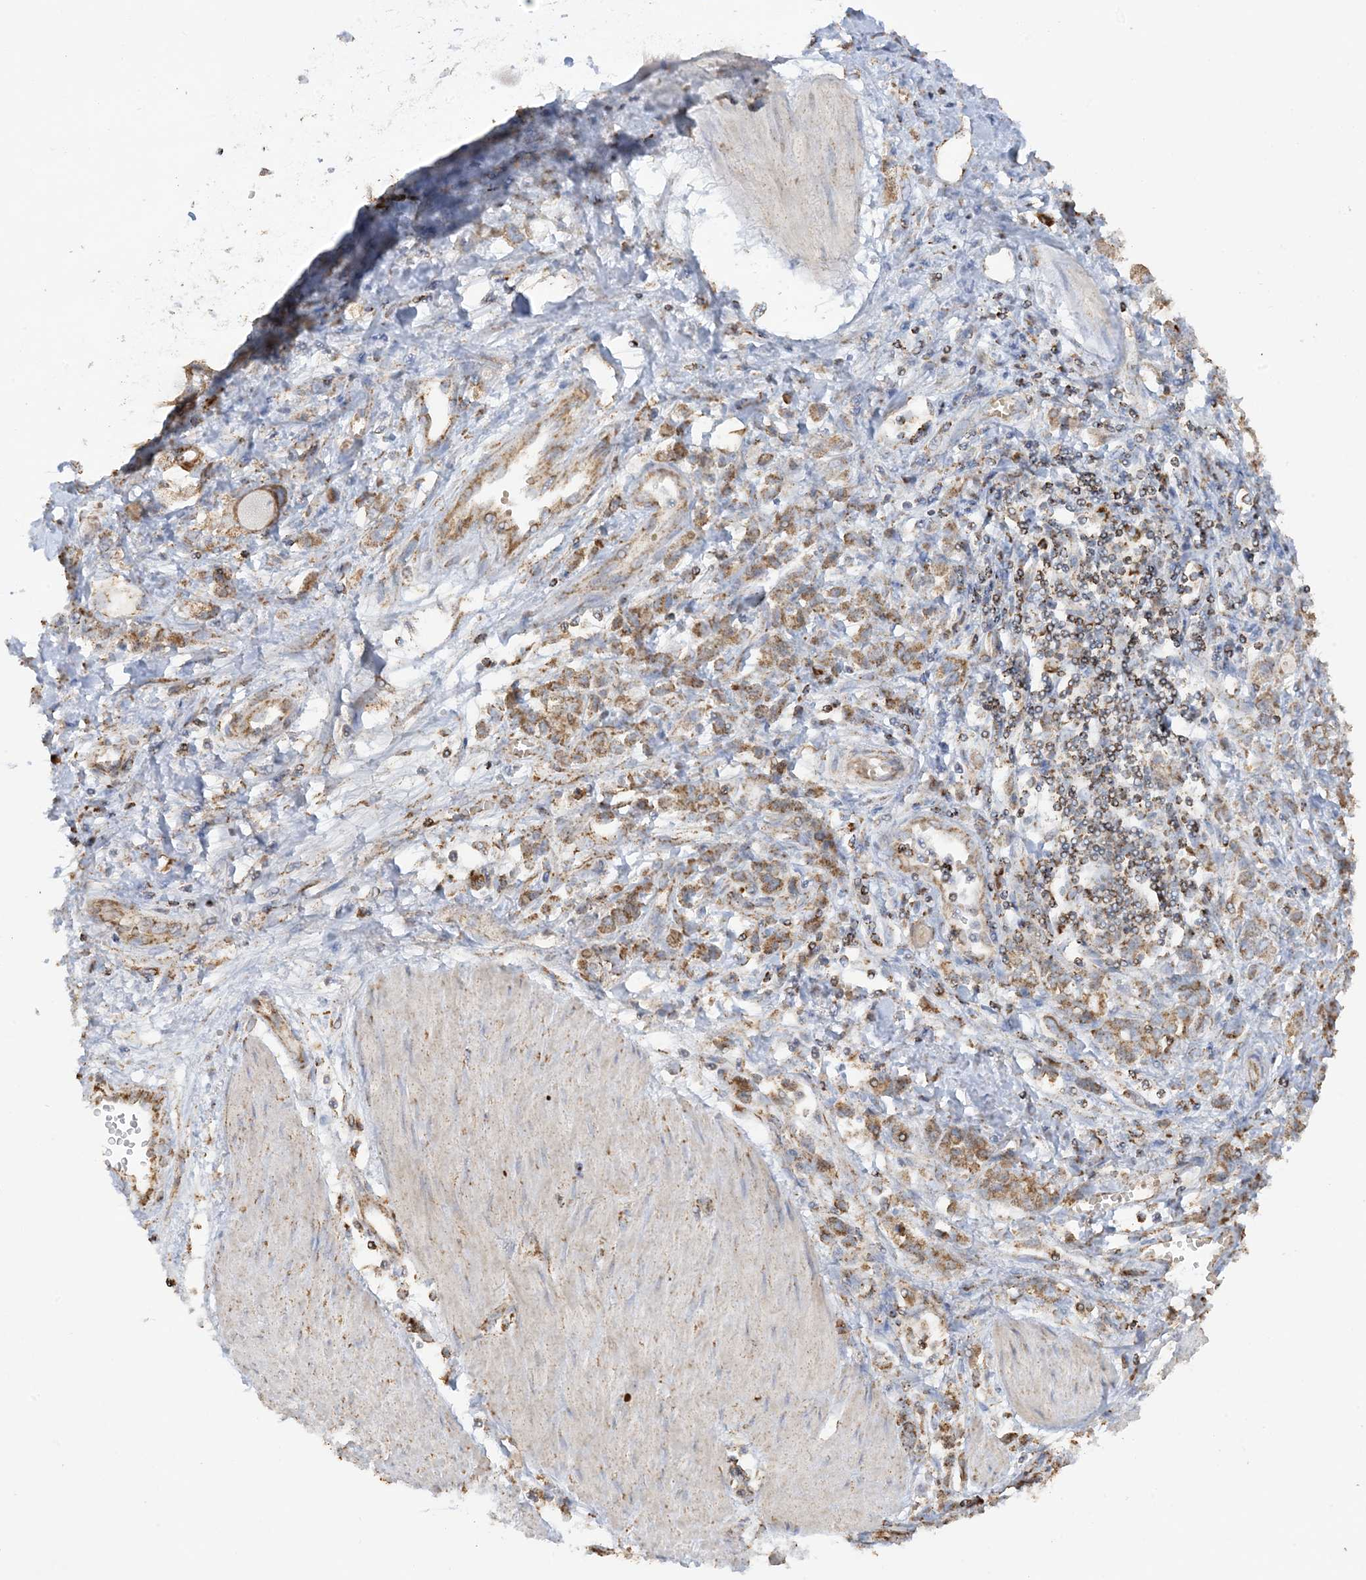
{"staining": {"intensity": "moderate", "quantity": ">75%", "location": "cytoplasmic/membranous"}, "tissue": "stomach cancer", "cell_type": "Tumor cells", "image_type": "cancer", "snomed": [{"axis": "morphology", "description": "Adenocarcinoma, NOS"}, {"axis": "topography", "description": "Stomach"}], "caption": "Stomach adenocarcinoma tissue reveals moderate cytoplasmic/membranous expression in approximately >75% of tumor cells", "gene": "AGA", "patient": {"sex": "female", "age": 76}}